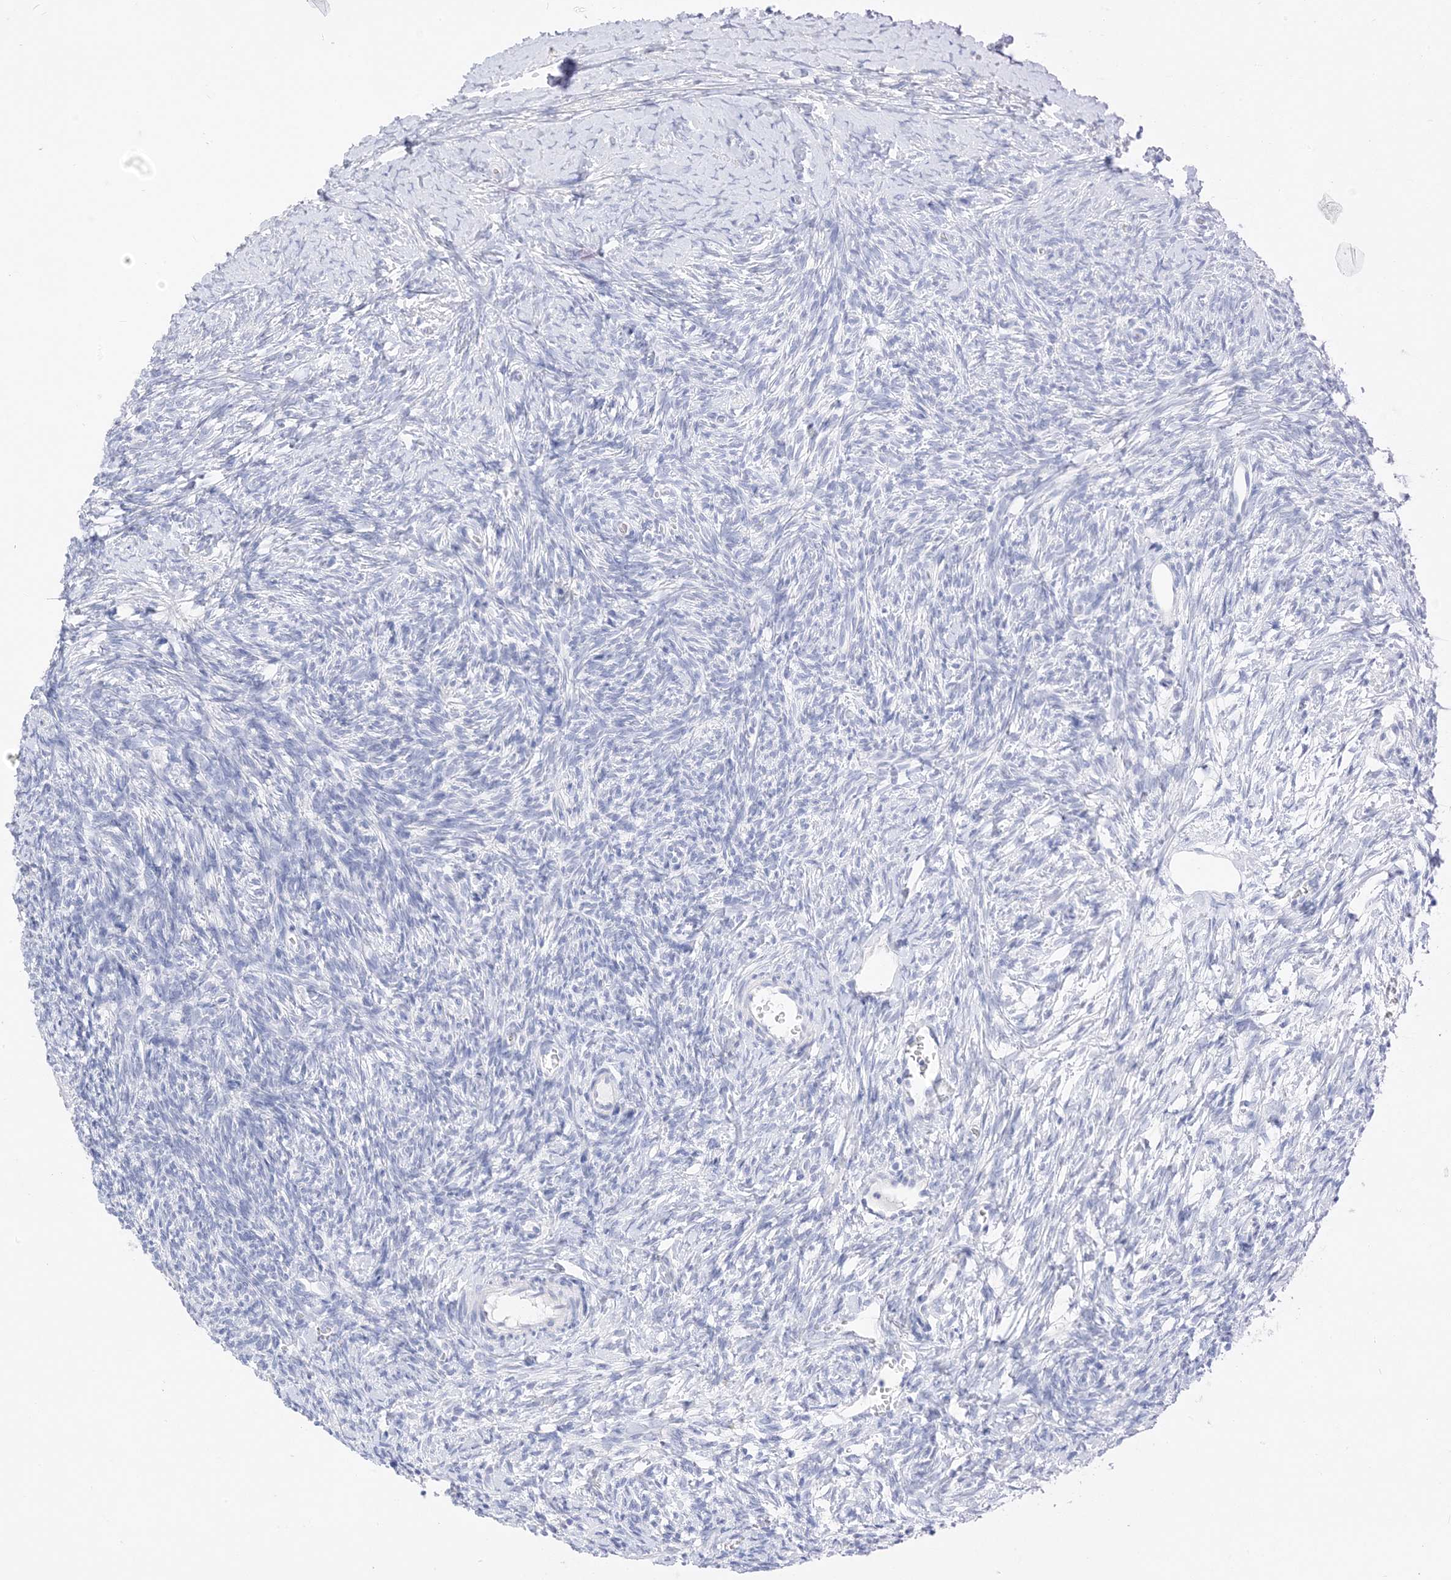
{"staining": {"intensity": "negative", "quantity": "none", "location": "none"}, "tissue": "ovary", "cell_type": "Follicle cells", "image_type": "normal", "snomed": [{"axis": "morphology", "description": "Normal tissue, NOS"}, {"axis": "morphology", "description": "Developmental malformation"}, {"axis": "topography", "description": "Ovary"}], "caption": "Ovary stained for a protein using immunohistochemistry demonstrates no expression follicle cells.", "gene": "MUC17", "patient": {"sex": "female", "age": 39}}